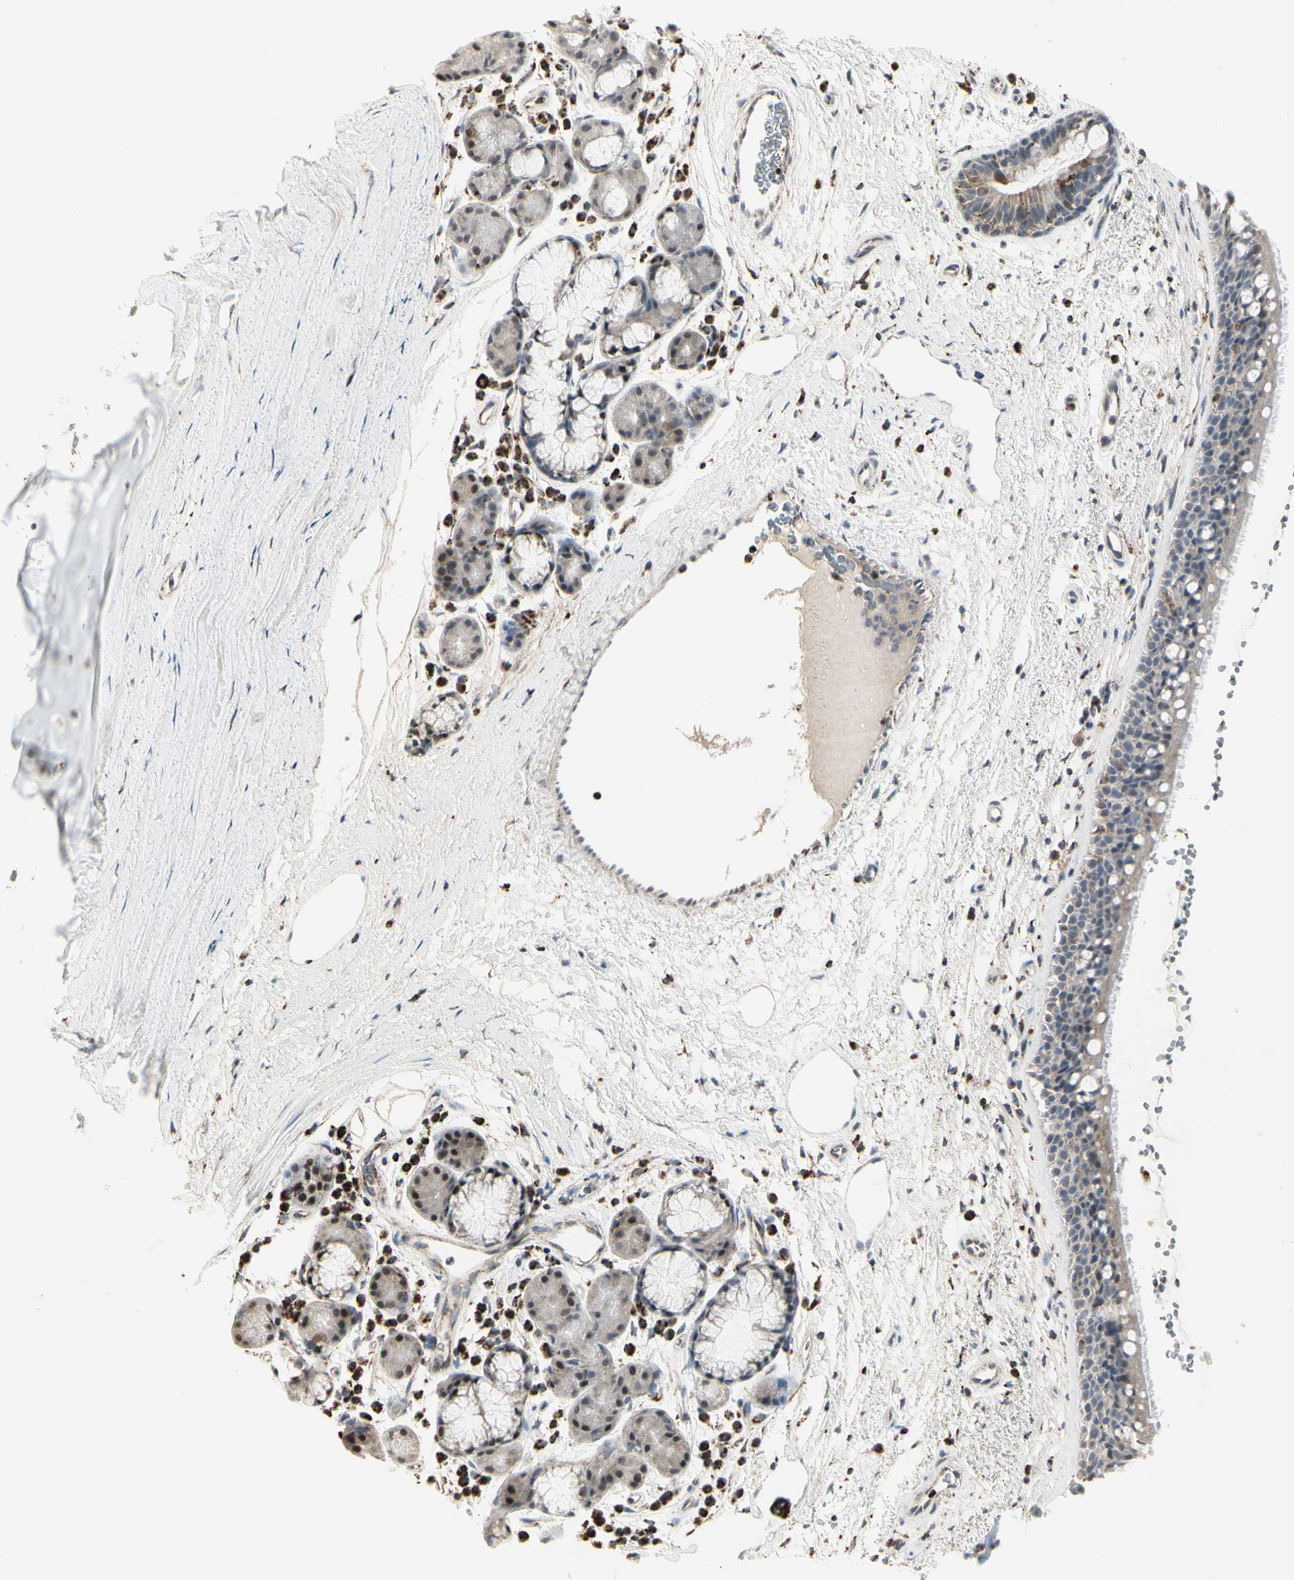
{"staining": {"intensity": "moderate", "quantity": "25%-75%", "location": "cytoplasmic/membranous"}, "tissue": "bronchus", "cell_type": "Respiratory epithelial cells", "image_type": "normal", "snomed": [{"axis": "morphology", "description": "Normal tissue, NOS"}, {"axis": "topography", "description": "Bronchus"}], "caption": "Immunohistochemistry (IHC) staining of benign bronchus, which demonstrates medium levels of moderate cytoplasmic/membranous staining in about 25%-75% of respiratory epithelial cells indicating moderate cytoplasmic/membranous protein positivity. The staining was performed using DAB (brown) for protein detection and nuclei were counterstained in hematoxylin (blue).", "gene": "TMEM176A", "patient": {"sex": "female", "age": 54}}